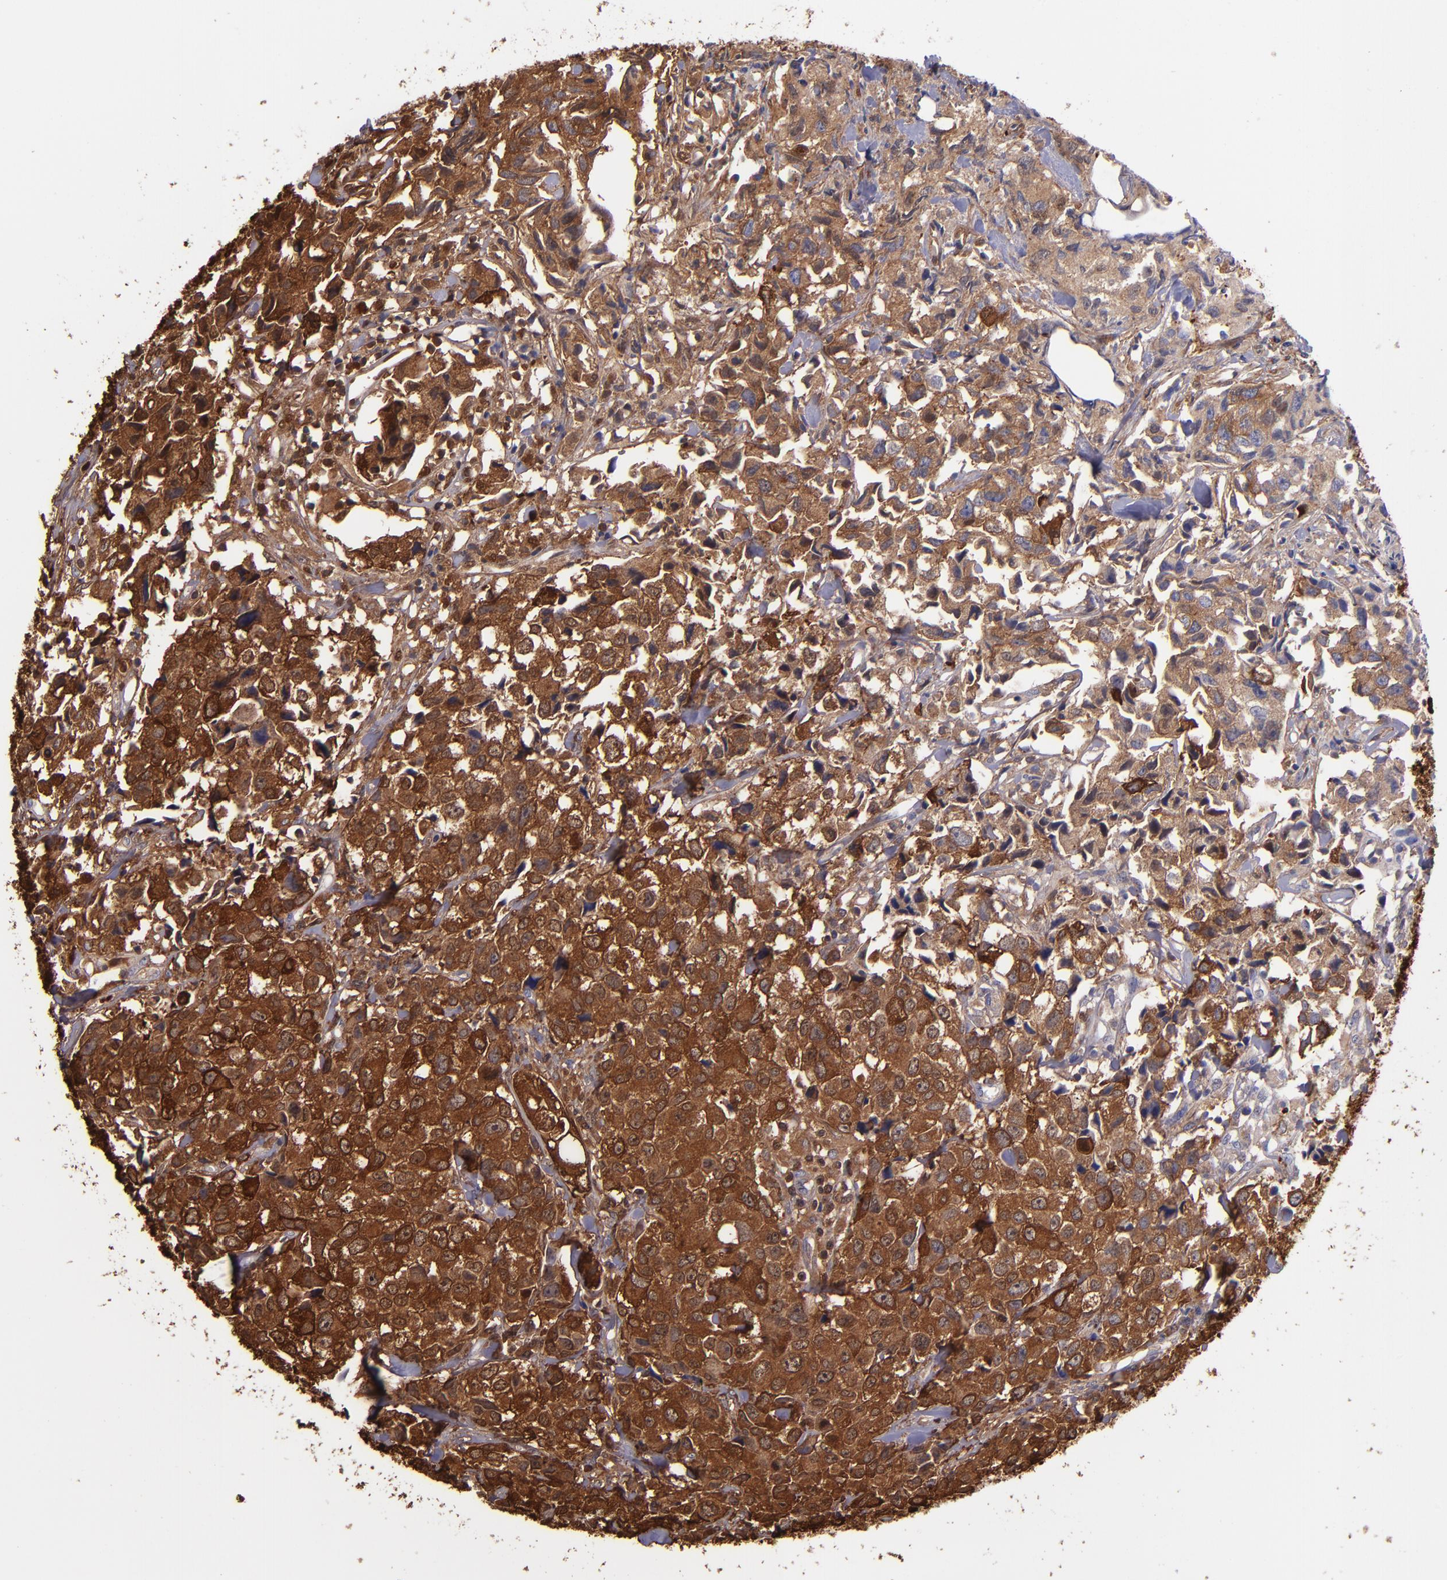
{"staining": {"intensity": "strong", "quantity": ">75%", "location": "cytoplasmic/membranous"}, "tissue": "urothelial cancer", "cell_type": "Tumor cells", "image_type": "cancer", "snomed": [{"axis": "morphology", "description": "Urothelial carcinoma, High grade"}, {"axis": "topography", "description": "Urinary bladder"}], "caption": "This photomicrograph shows IHC staining of urothelial cancer, with high strong cytoplasmic/membranous staining in about >75% of tumor cells.", "gene": "IVL", "patient": {"sex": "female", "age": 75}}